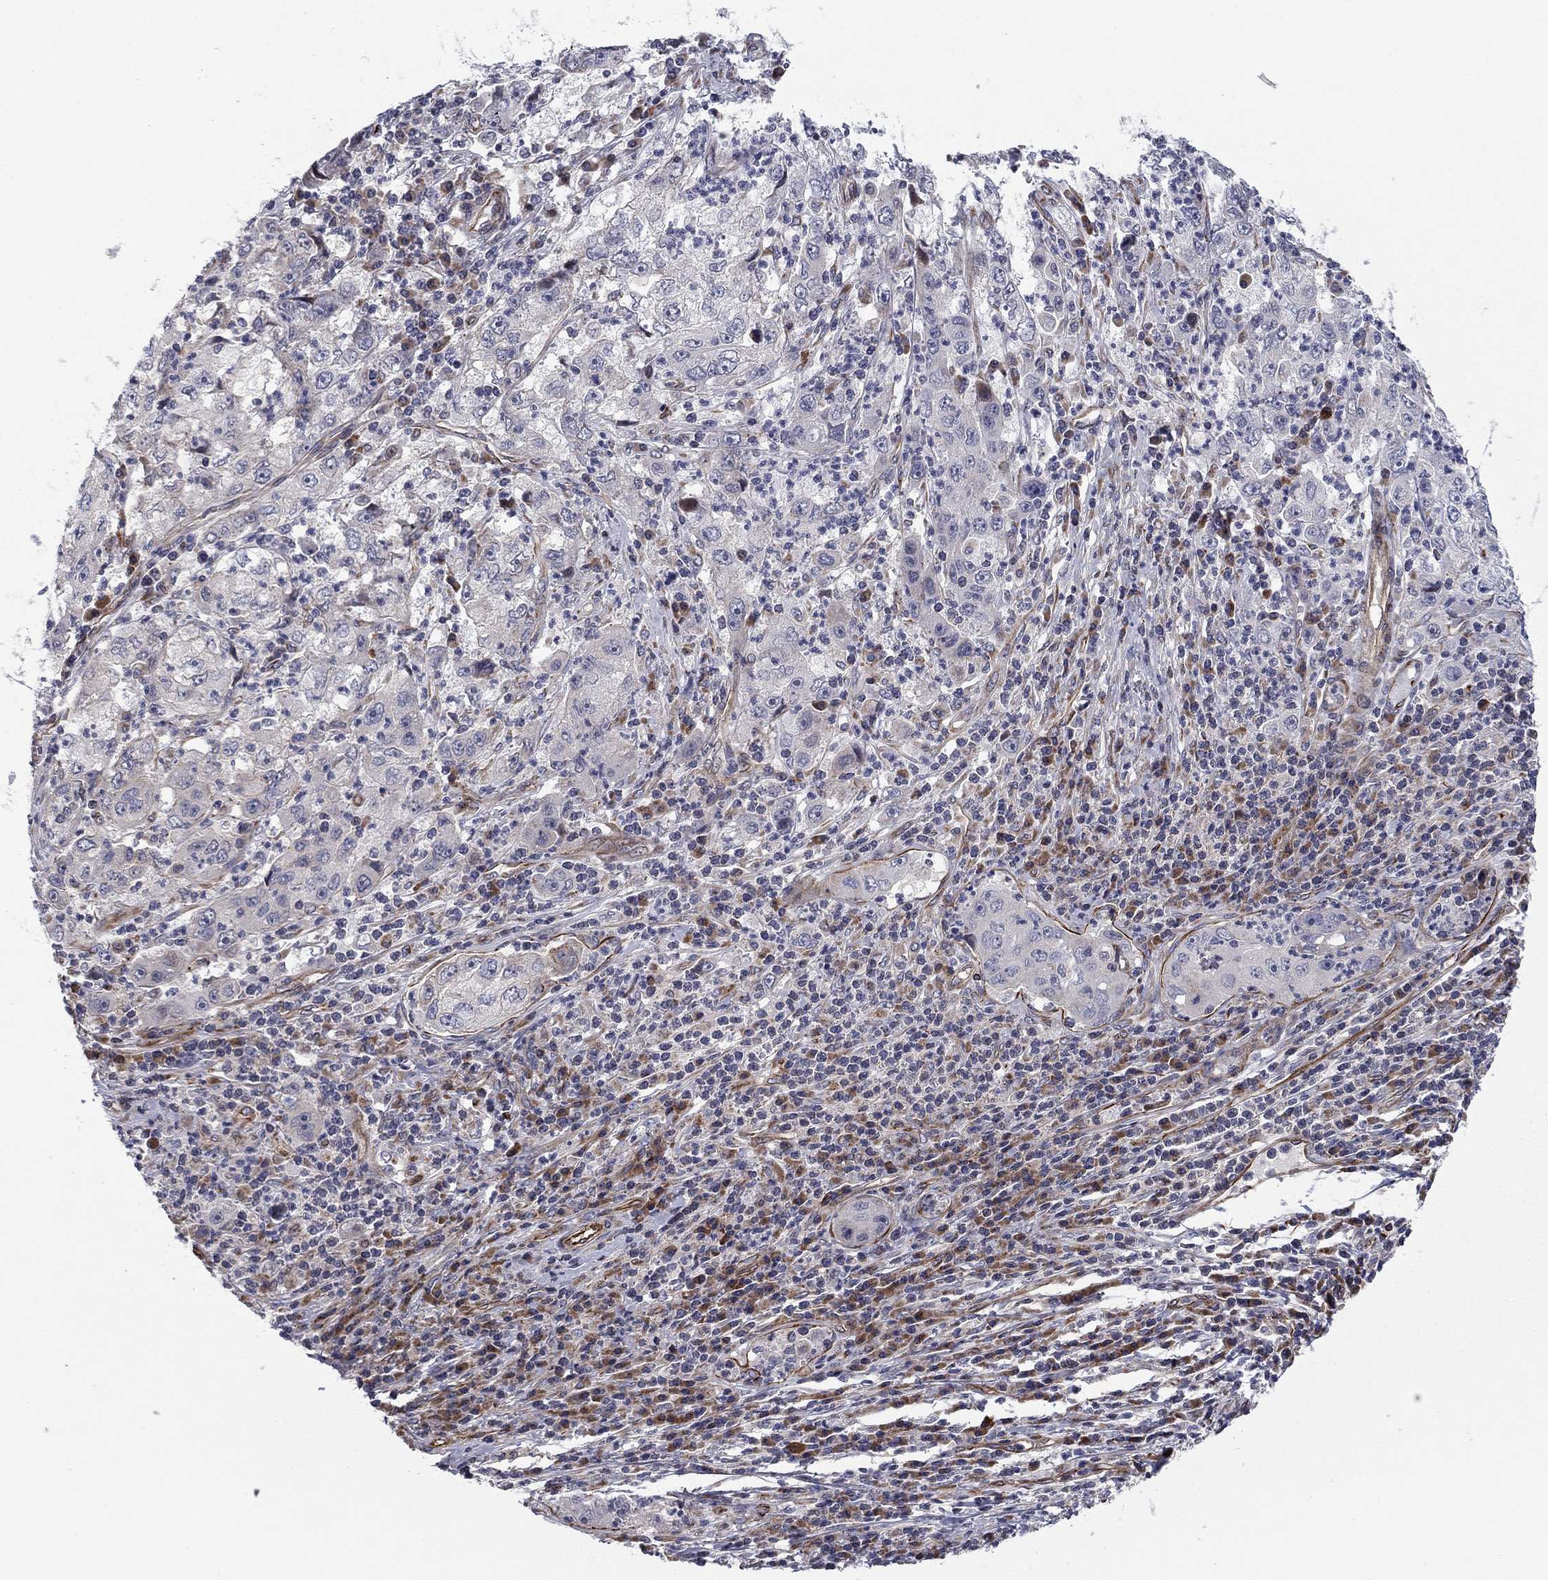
{"staining": {"intensity": "negative", "quantity": "none", "location": "none"}, "tissue": "cervical cancer", "cell_type": "Tumor cells", "image_type": "cancer", "snomed": [{"axis": "morphology", "description": "Squamous cell carcinoma, NOS"}, {"axis": "topography", "description": "Cervix"}], "caption": "DAB immunohistochemical staining of human cervical cancer (squamous cell carcinoma) displays no significant expression in tumor cells.", "gene": "CLSTN1", "patient": {"sex": "female", "age": 36}}